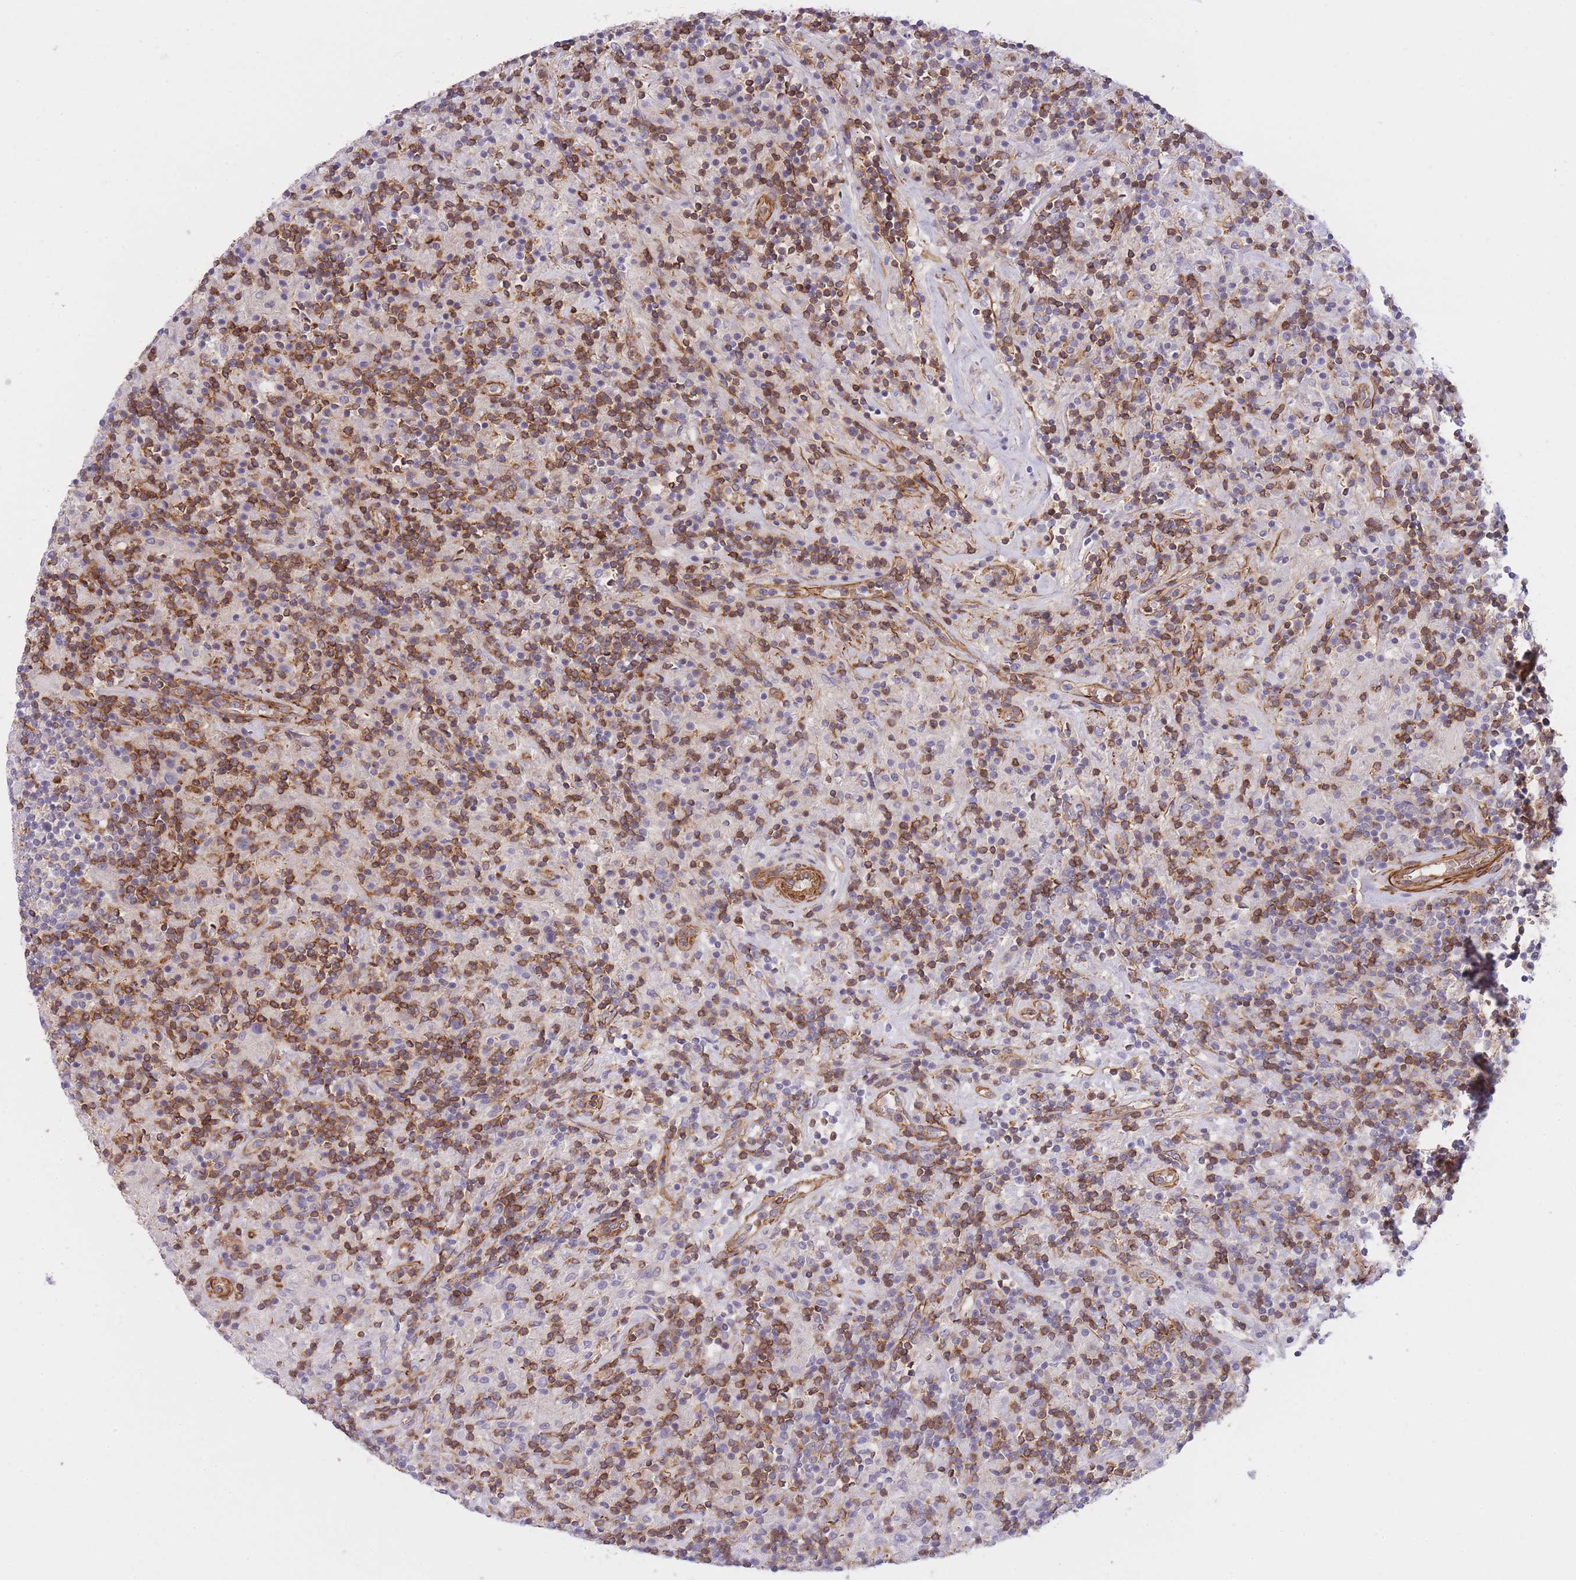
{"staining": {"intensity": "negative", "quantity": "none", "location": "none"}, "tissue": "lymphoma", "cell_type": "Tumor cells", "image_type": "cancer", "snomed": [{"axis": "morphology", "description": "Hodgkin's disease, NOS"}, {"axis": "topography", "description": "Lymph node"}], "caption": "High power microscopy image of an immunohistochemistry (IHC) histopathology image of Hodgkin's disease, revealing no significant expression in tumor cells.", "gene": "CDC25B", "patient": {"sex": "male", "age": 70}}